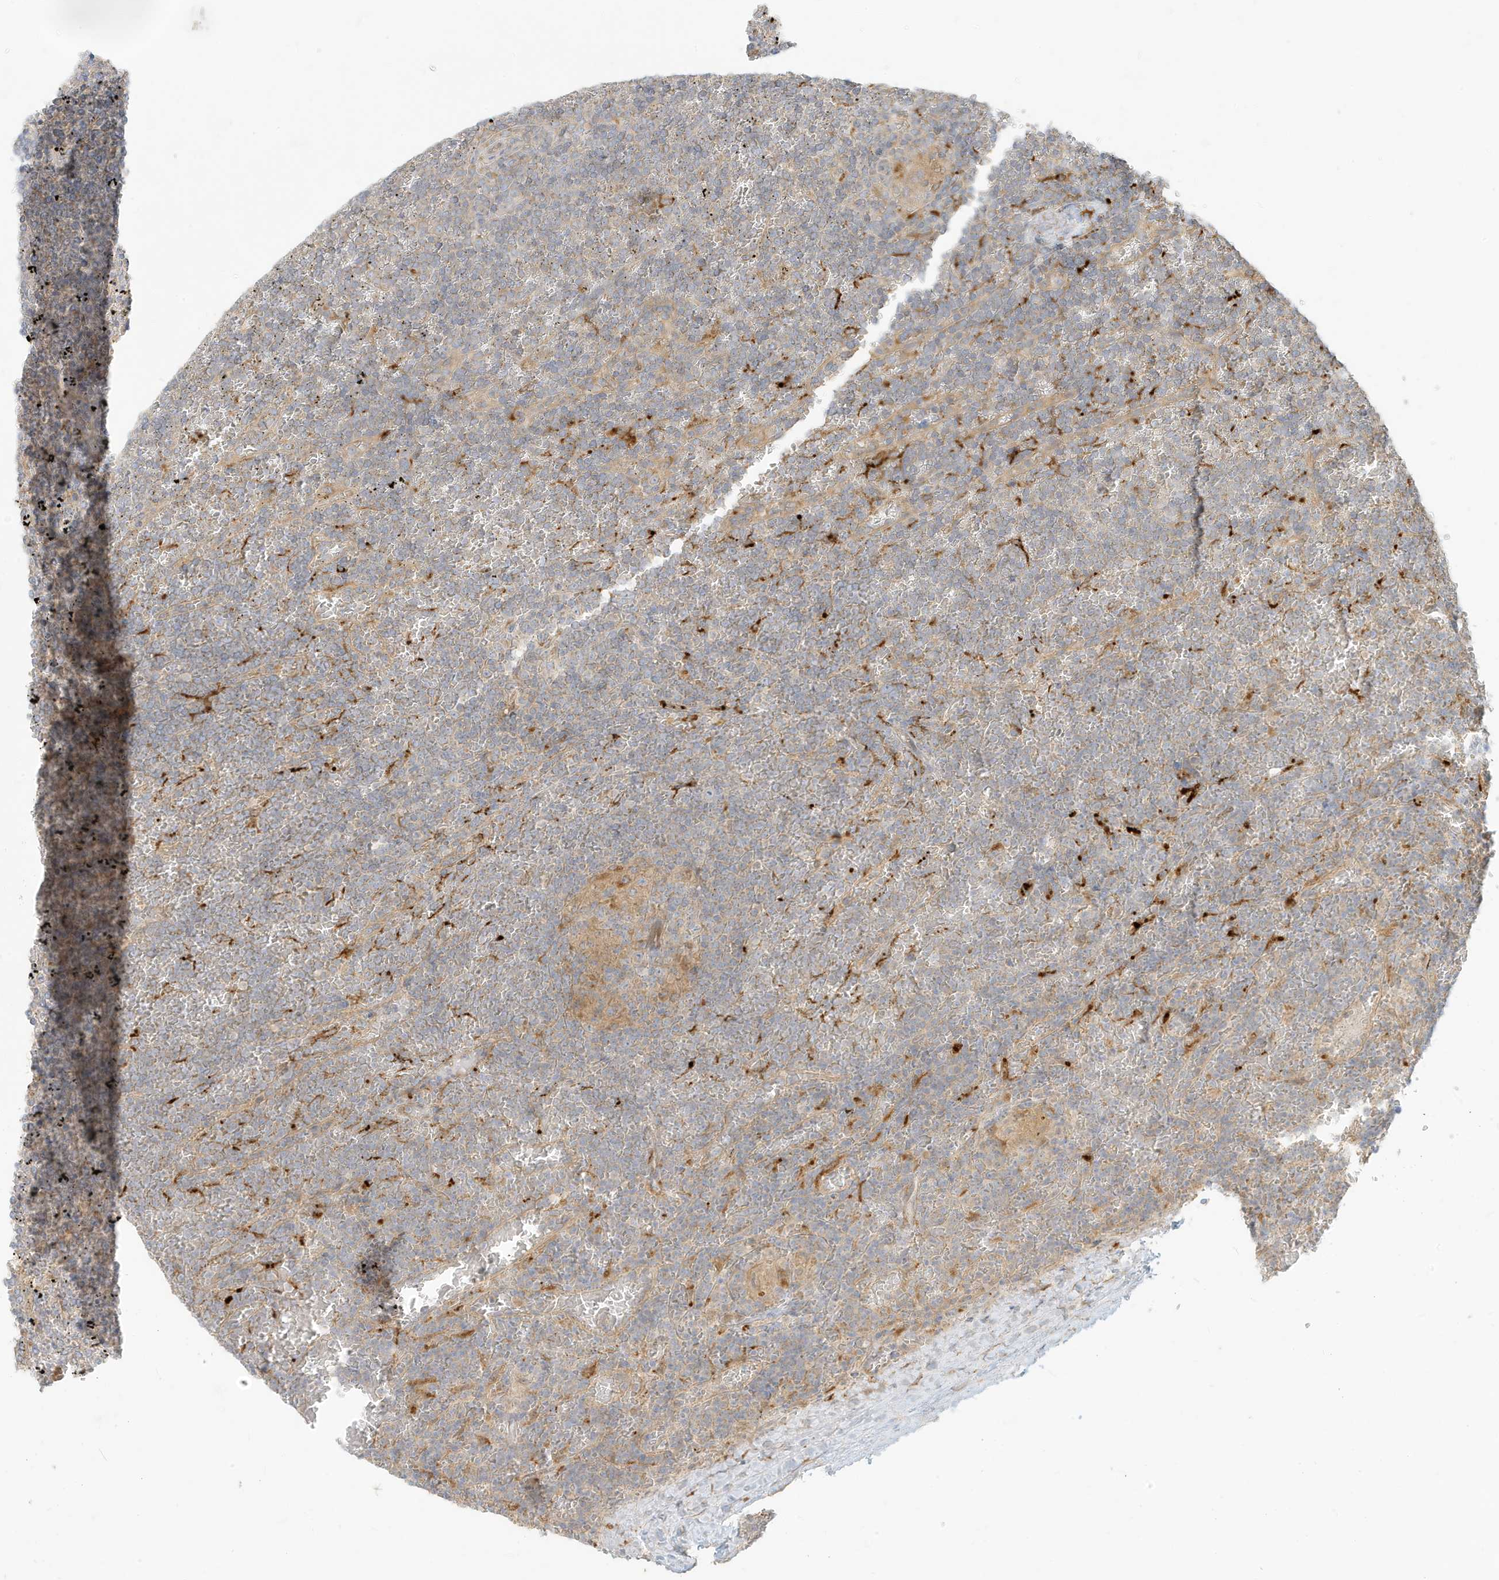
{"staining": {"intensity": "weak", "quantity": "<25%", "location": "cytoplasmic/membranous"}, "tissue": "lymphoma", "cell_type": "Tumor cells", "image_type": "cancer", "snomed": [{"axis": "morphology", "description": "Malignant lymphoma, non-Hodgkin's type, Low grade"}, {"axis": "topography", "description": "Spleen"}], "caption": "Tumor cells show no significant protein positivity in lymphoma. (Brightfield microscopy of DAB (3,3'-diaminobenzidine) IHC at high magnification).", "gene": "MCOLN1", "patient": {"sex": "female", "age": 19}}